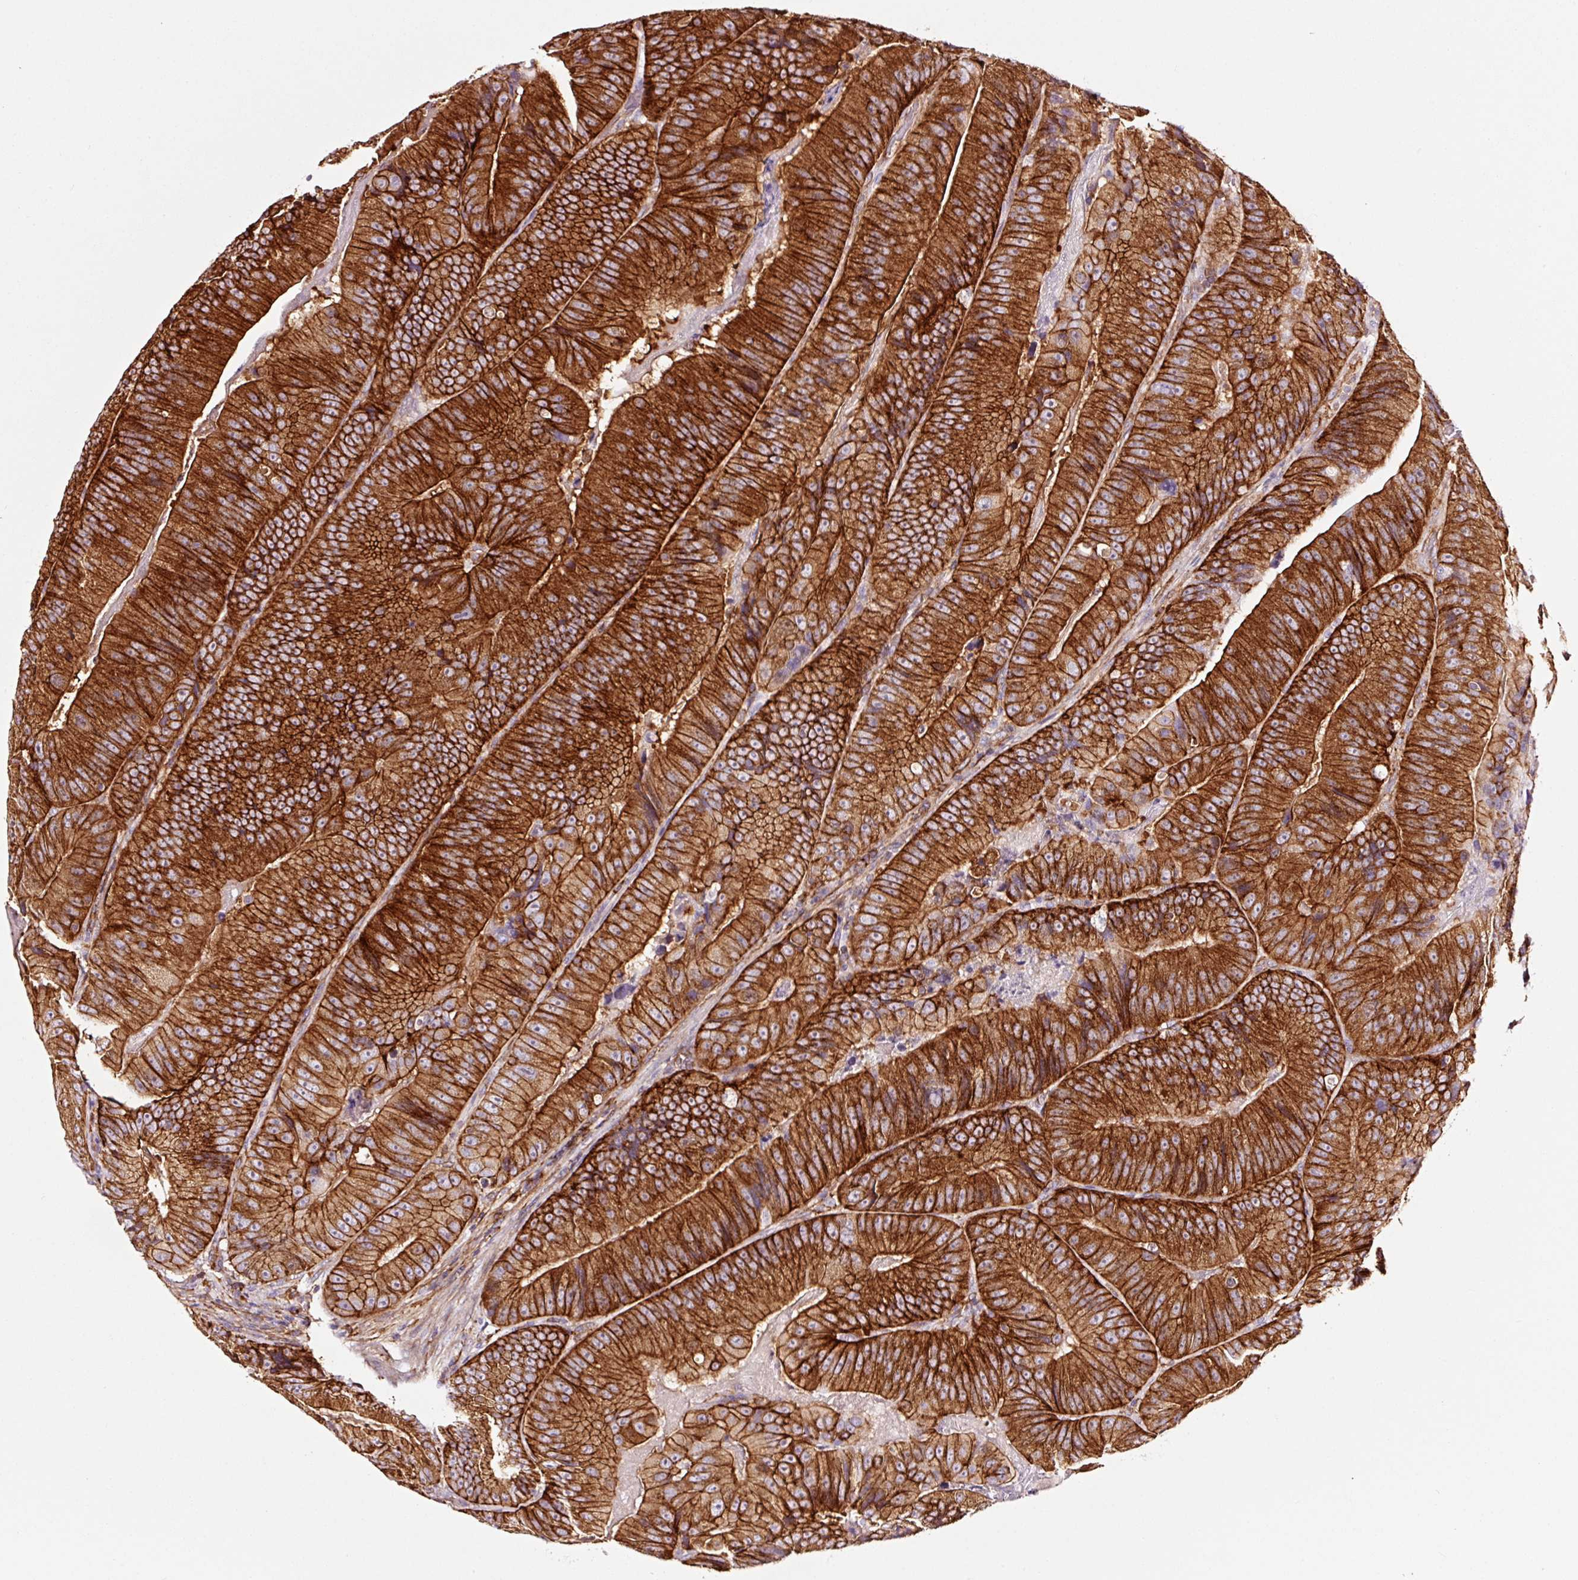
{"staining": {"intensity": "strong", "quantity": ">75%", "location": "cytoplasmic/membranous"}, "tissue": "colorectal cancer", "cell_type": "Tumor cells", "image_type": "cancer", "snomed": [{"axis": "morphology", "description": "Adenocarcinoma, NOS"}, {"axis": "topography", "description": "Colon"}], "caption": "Immunohistochemical staining of adenocarcinoma (colorectal) shows high levels of strong cytoplasmic/membranous protein expression in about >75% of tumor cells.", "gene": "ADD3", "patient": {"sex": "female", "age": 86}}